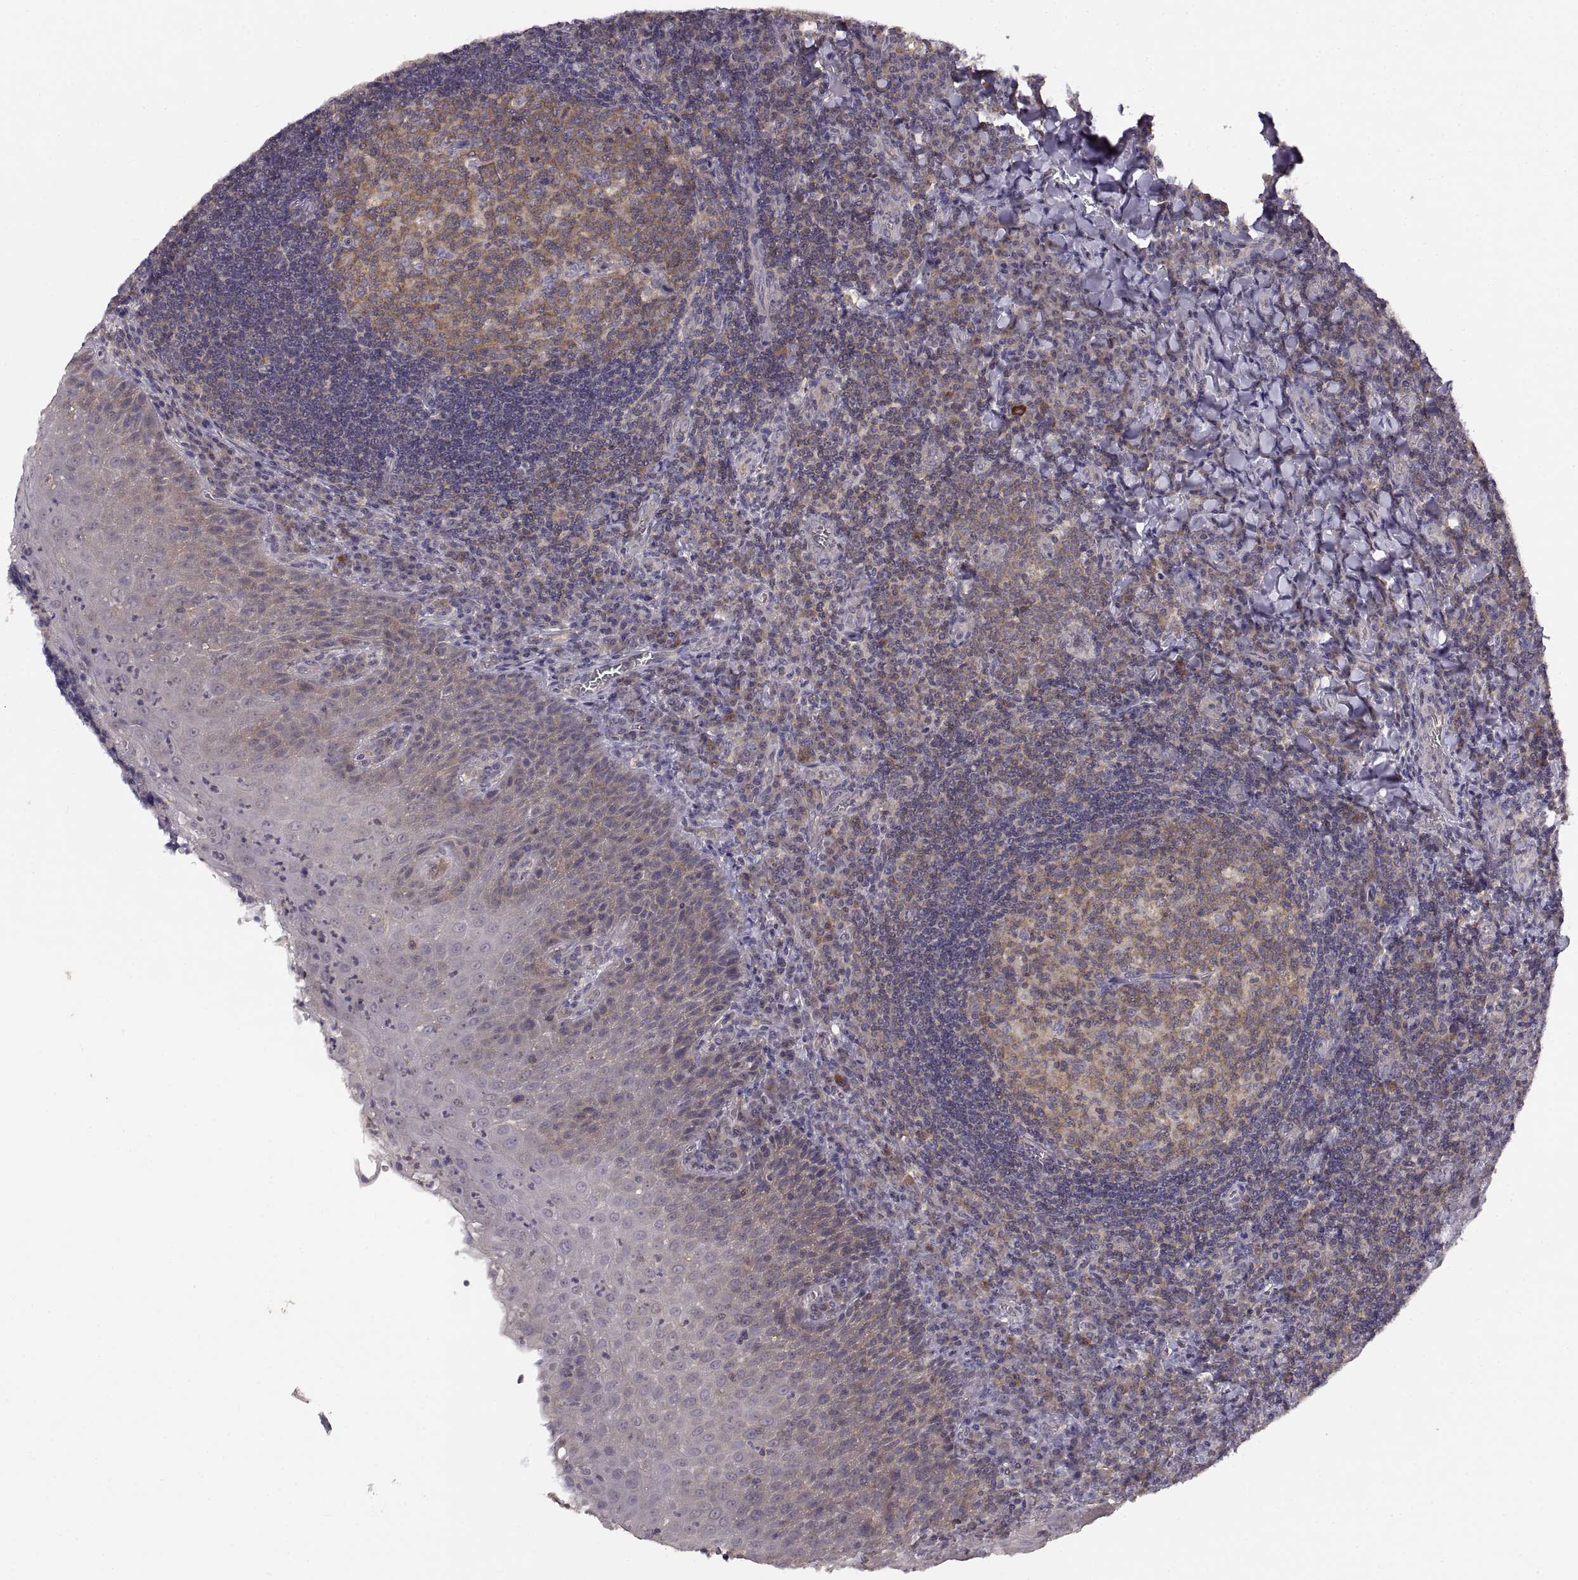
{"staining": {"intensity": "moderate", "quantity": "<25%", "location": "cytoplasmic/membranous"}, "tissue": "tonsil", "cell_type": "Germinal center cells", "image_type": "normal", "snomed": [{"axis": "morphology", "description": "Normal tissue, NOS"}, {"axis": "morphology", "description": "Inflammation, NOS"}, {"axis": "topography", "description": "Tonsil"}], "caption": "Protein positivity by IHC displays moderate cytoplasmic/membranous staining in about <25% of germinal center cells in benign tonsil.", "gene": "NMNAT2", "patient": {"sex": "female", "age": 31}}